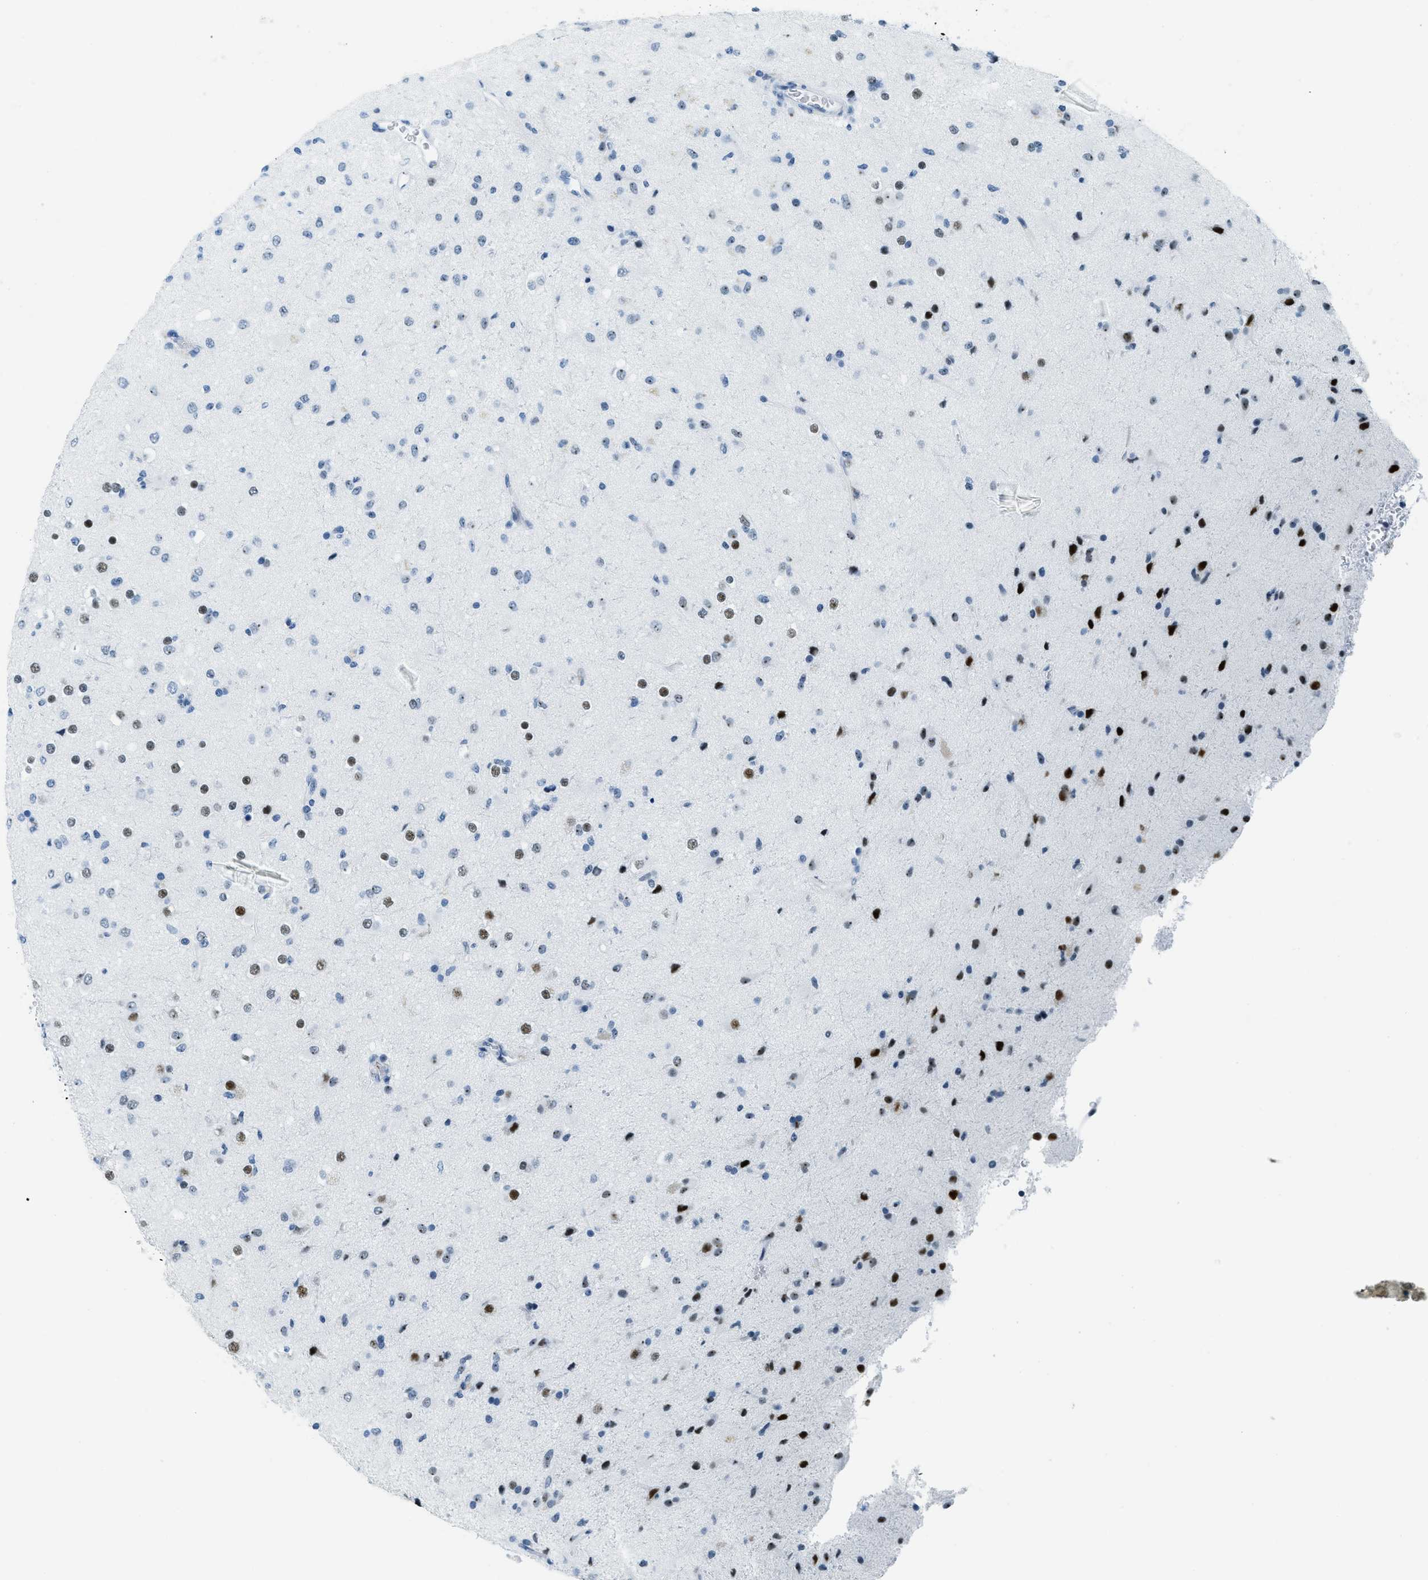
{"staining": {"intensity": "moderate", "quantity": "25%-75%", "location": "nuclear"}, "tissue": "glioma", "cell_type": "Tumor cells", "image_type": "cancer", "snomed": [{"axis": "morphology", "description": "Glioma, malignant, Low grade"}, {"axis": "topography", "description": "Brain"}], "caption": "Low-grade glioma (malignant) tissue exhibits moderate nuclear expression in about 25%-75% of tumor cells", "gene": "PLA2G2A", "patient": {"sex": "male", "age": 65}}